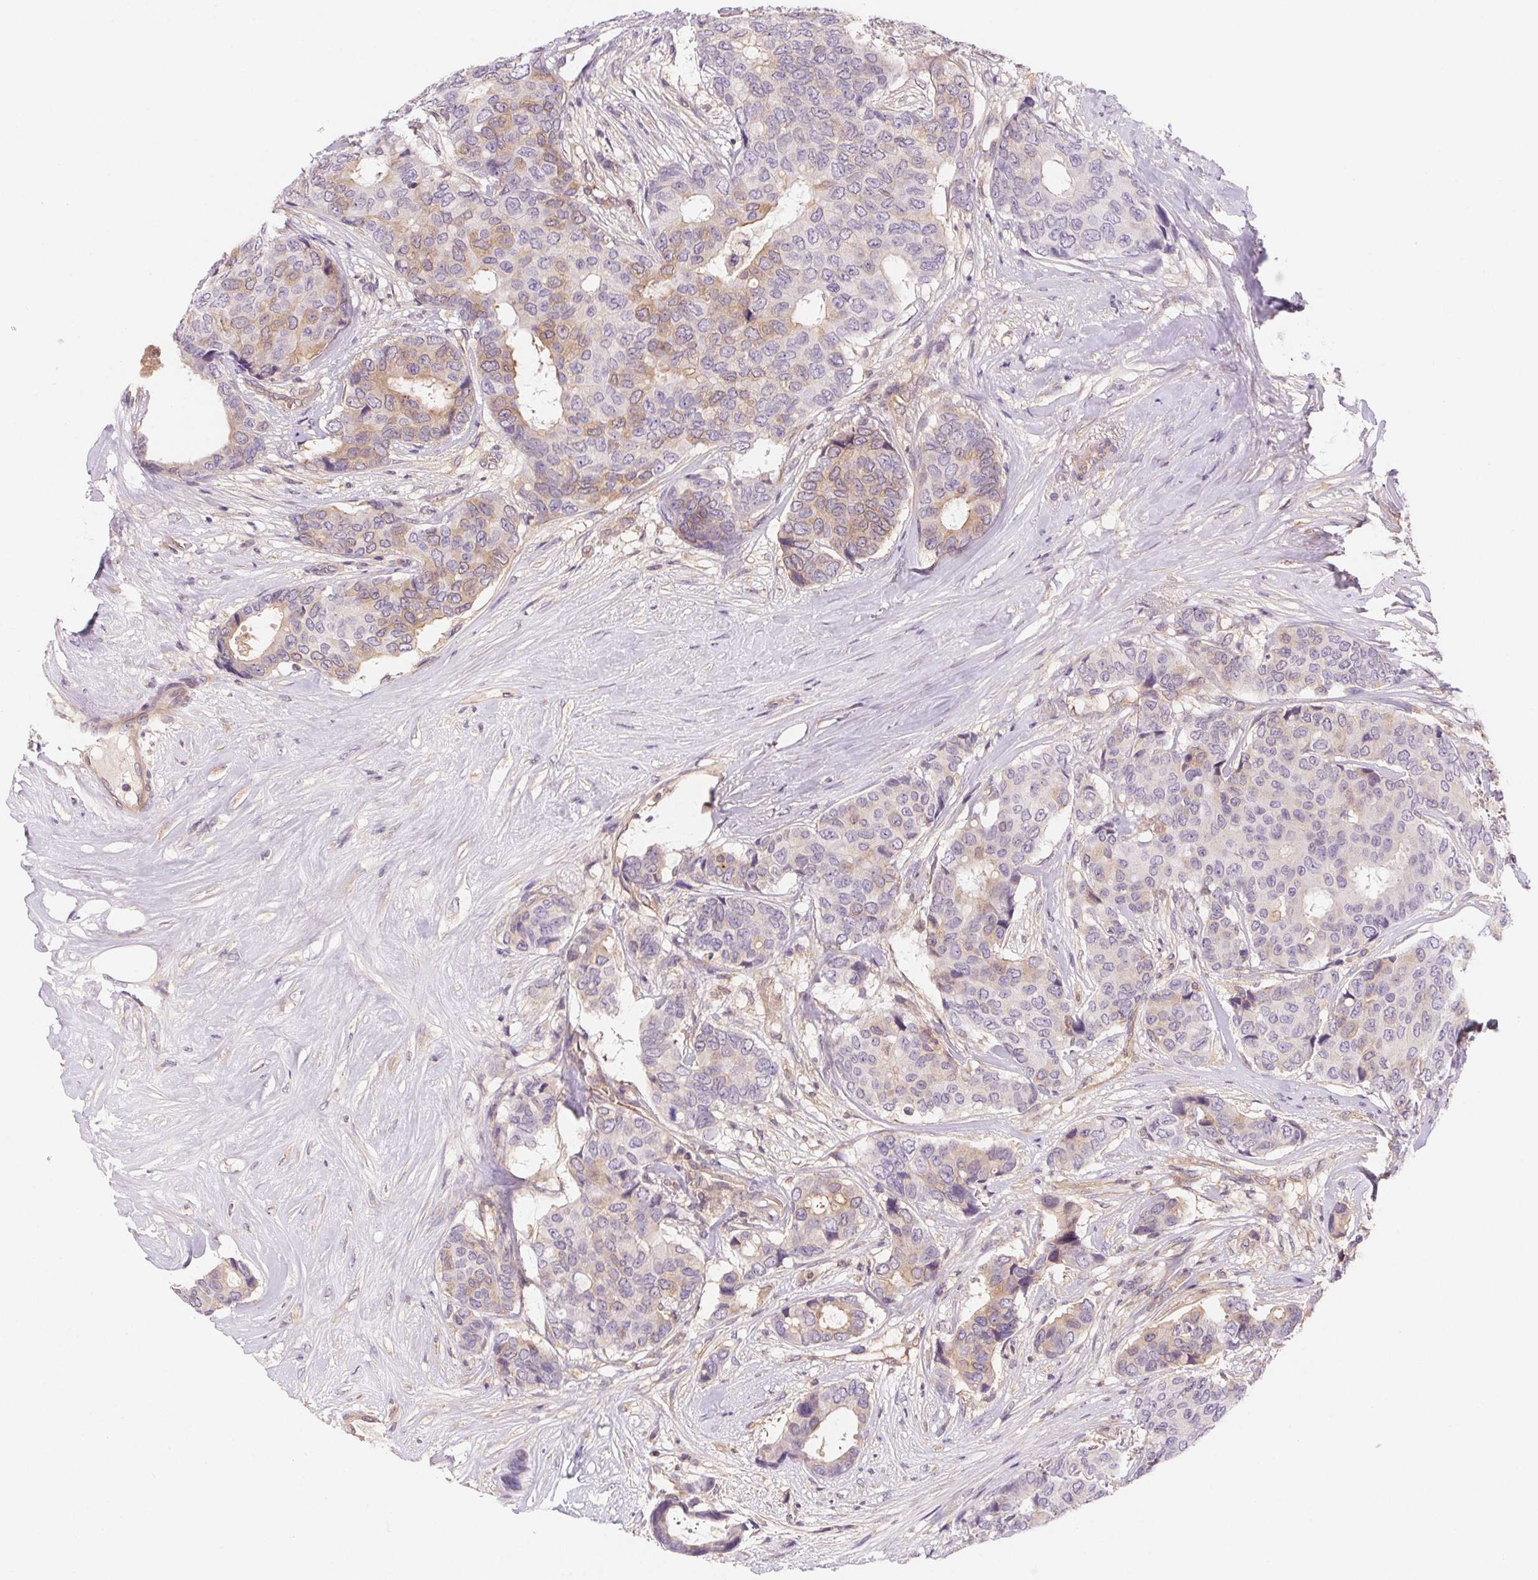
{"staining": {"intensity": "weak", "quantity": "<25%", "location": "cytoplasmic/membranous"}, "tissue": "breast cancer", "cell_type": "Tumor cells", "image_type": "cancer", "snomed": [{"axis": "morphology", "description": "Duct carcinoma"}, {"axis": "topography", "description": "Breast"}], "caption": "A histopathology image of breast invasive ductal carcinoma stained for a protein reveals no brown staining in tumor cells.", "gene": "PRKAA1", "patient": {"sex": "female", "age": 75}}